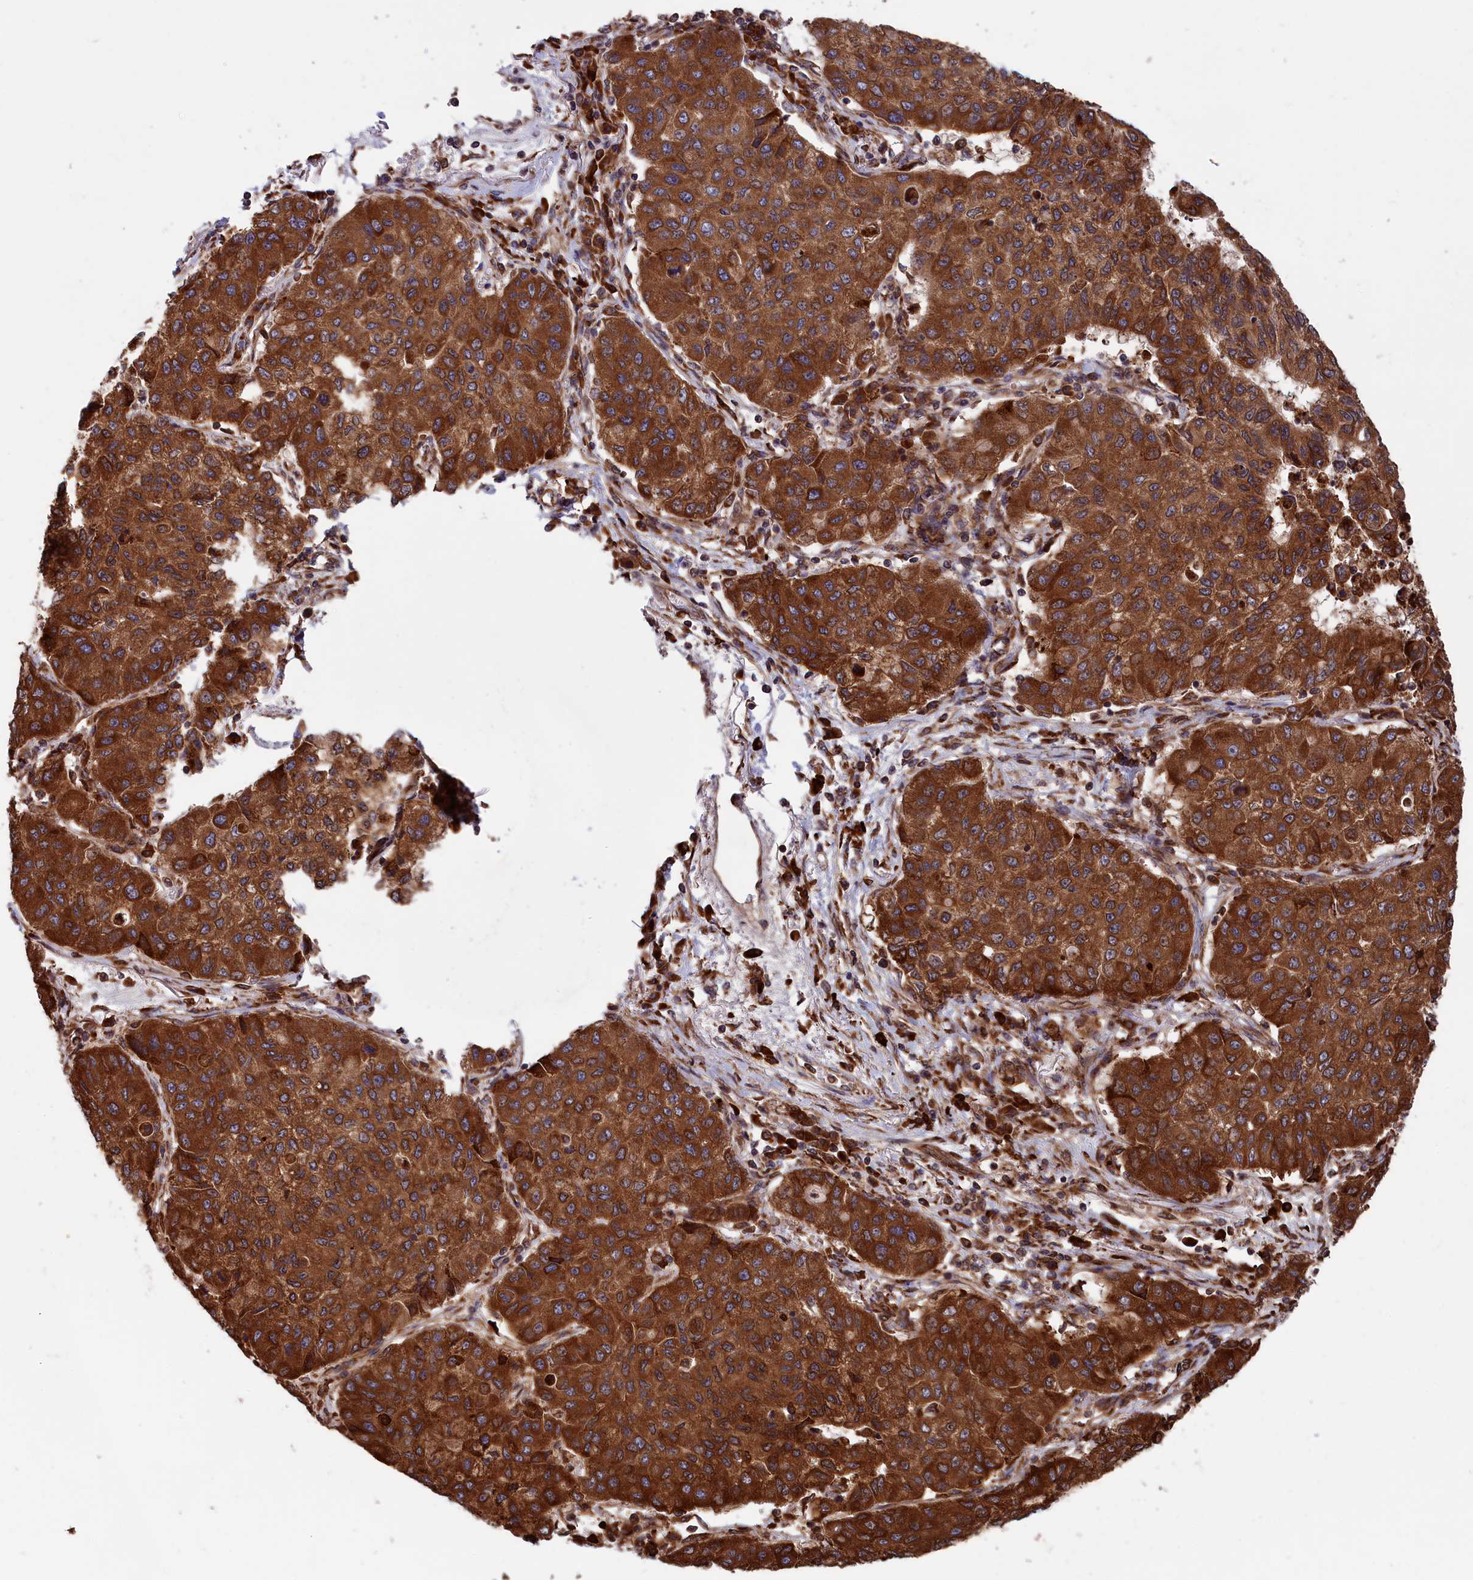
{"staining": {"intensity": "strong", "quantity": ">75%", "location": "cytoplasmic/membranous"}, "tissue": "lung cancer", "cell_type": "Tumor cells", "image_type": "cancer", "snomed": [{"axis": "morphology", "description": "Squamous cell carcinoma, NOS"}, {"axis": "topography", "description": "Lung"}], "caption": "Tumor cells reveal high levels of strong cytoplasmic/membranous staining in approximately >75% of cells in squamous cell carcinoma (lung).", "gene": "PLA2G4C", "patient": {"sex": "male", "age": 74}}